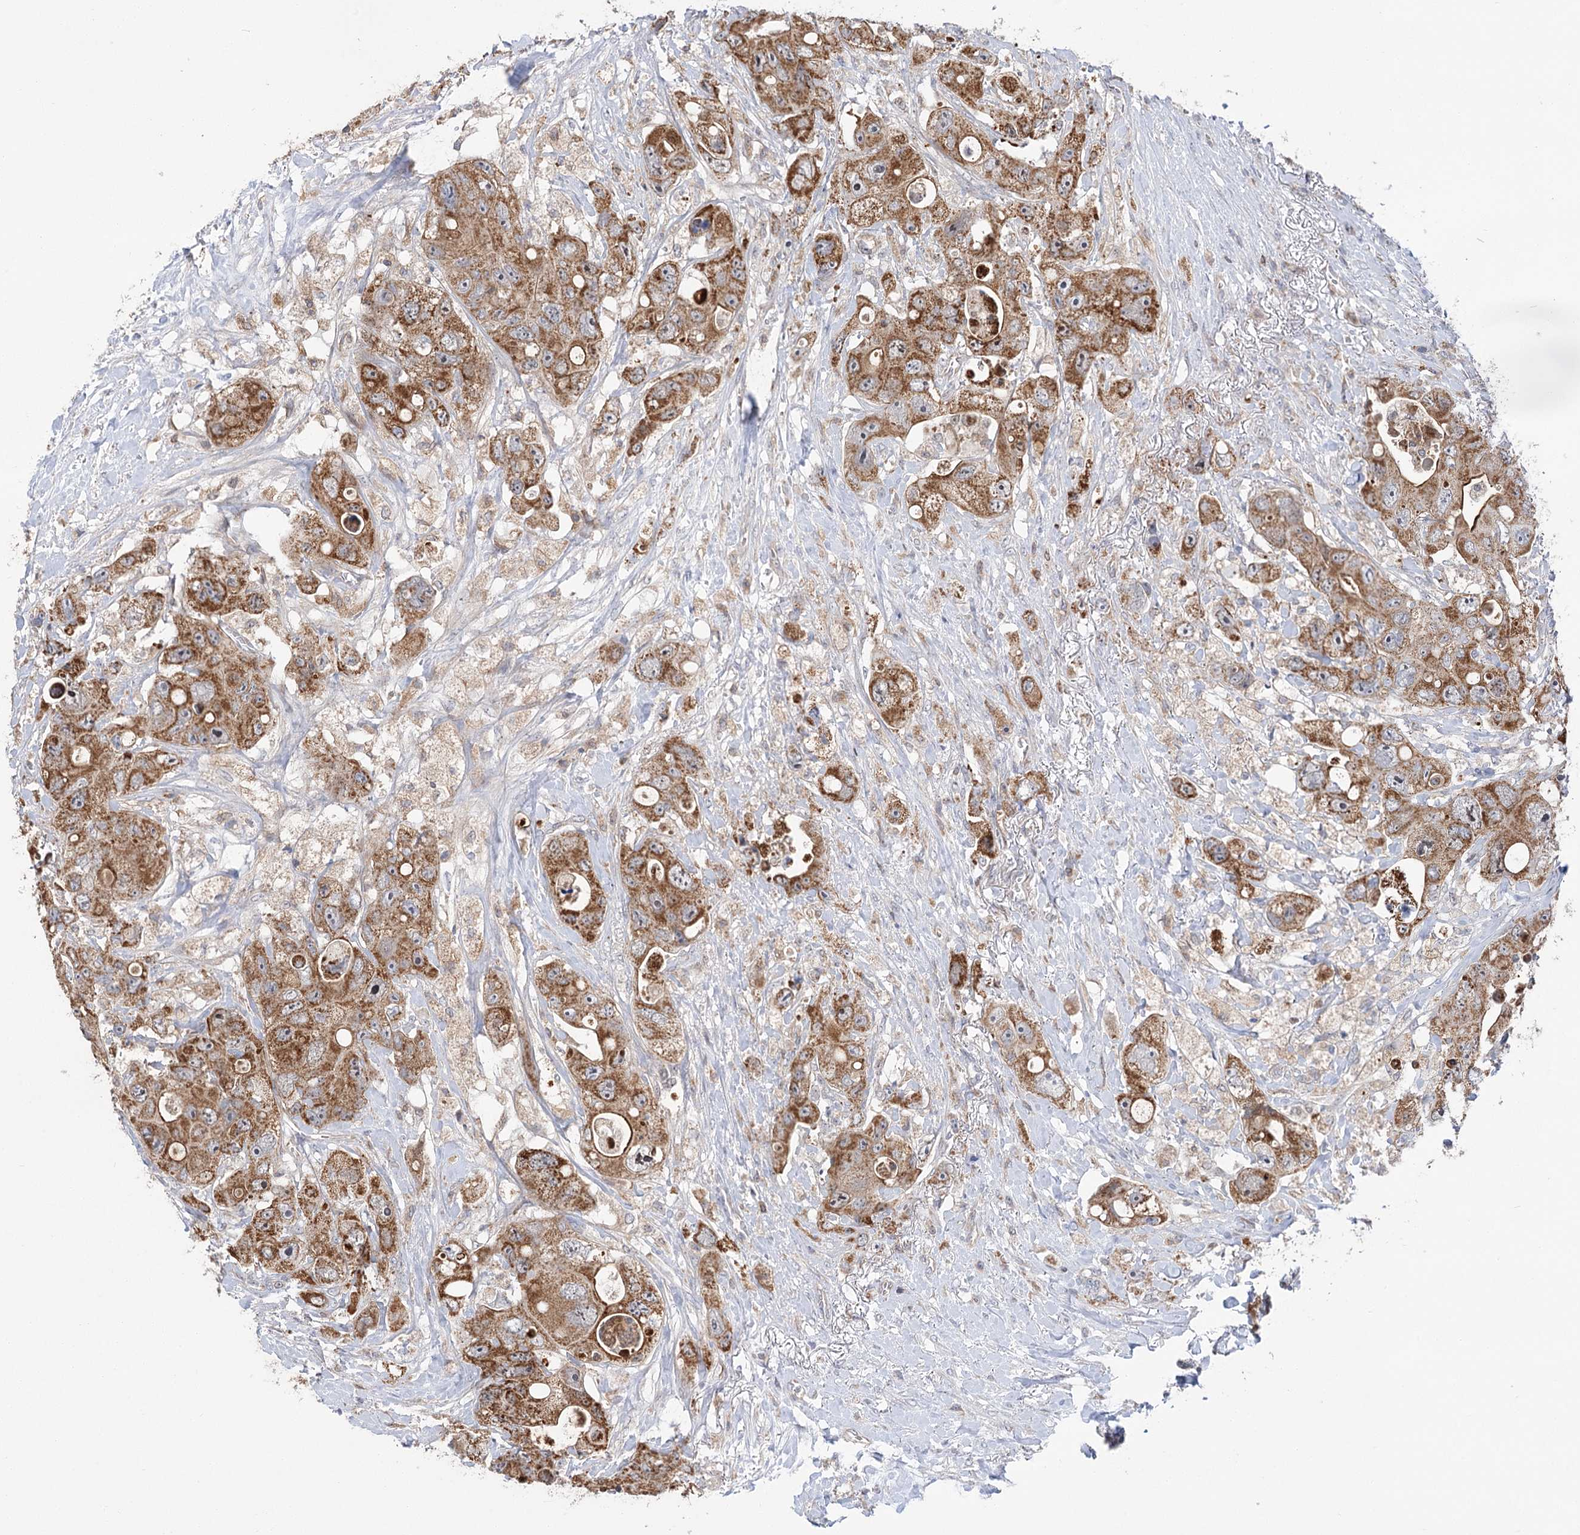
{"staining": {"intensity": "moderate", "quantity": ">75%", "location": "cytoplasmic/membranous"}, "tissue": "colorectal cancer", "cell_type": "Tumor cells", "image_type": "cancer", "snomed": [{"axis": "morphology", "description": "Adenocarcinoma, NOS"}, {"axis": "topography", "description": "Colon"}], "caption": "Protein staining of colorectal cancer tissue shows moderate cytoplasmic/membranous expression in approximately >75% of tumor cells. (DAB (3,3'-diaminobenzidine) = brown stain, brightfield microscopy at high magnification).", "gene": "ECHDC3", "patient": {"sex": "female", "age": 46}}